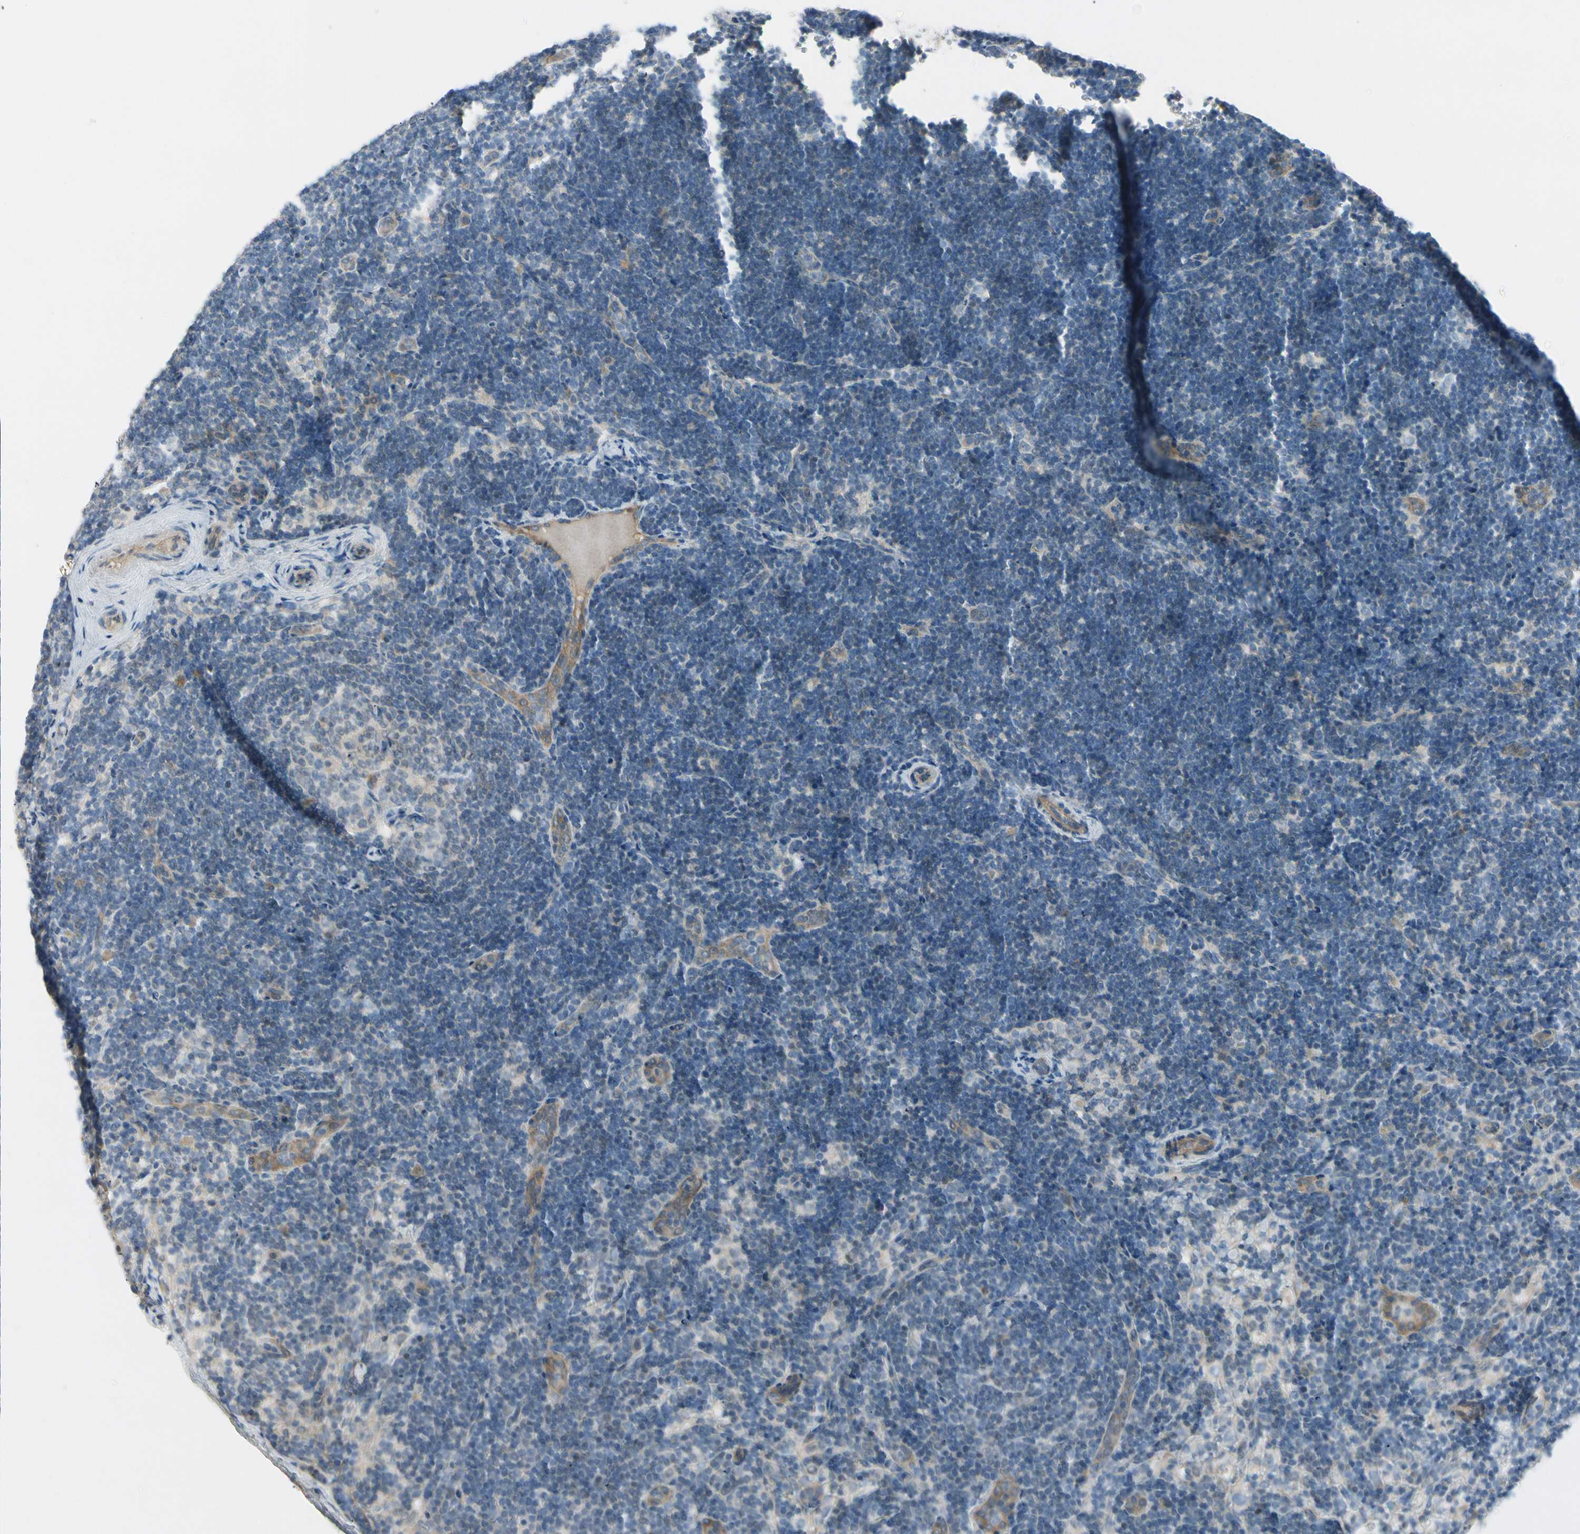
{"staining": {"intensity": "weak", "quantity": "<25%", "location": "cytoplasmic/membranous"}, "tissue": "lymph node", "cell_type": "Non-germinal center cells", "image_type": "normal", "snomed": [{"axis": "morphology", "description": "Normal tissue, NOS"}, {"axis": "topography", "description": "Lymph node"}], "caption": "This is an immunohistochemistry (IHC) photomicrograph of normal human lymph node. There is no positivity in non-germinal center cells.", "gene": "ITGA3", "patient": {"sex": "female", "age": 14}}